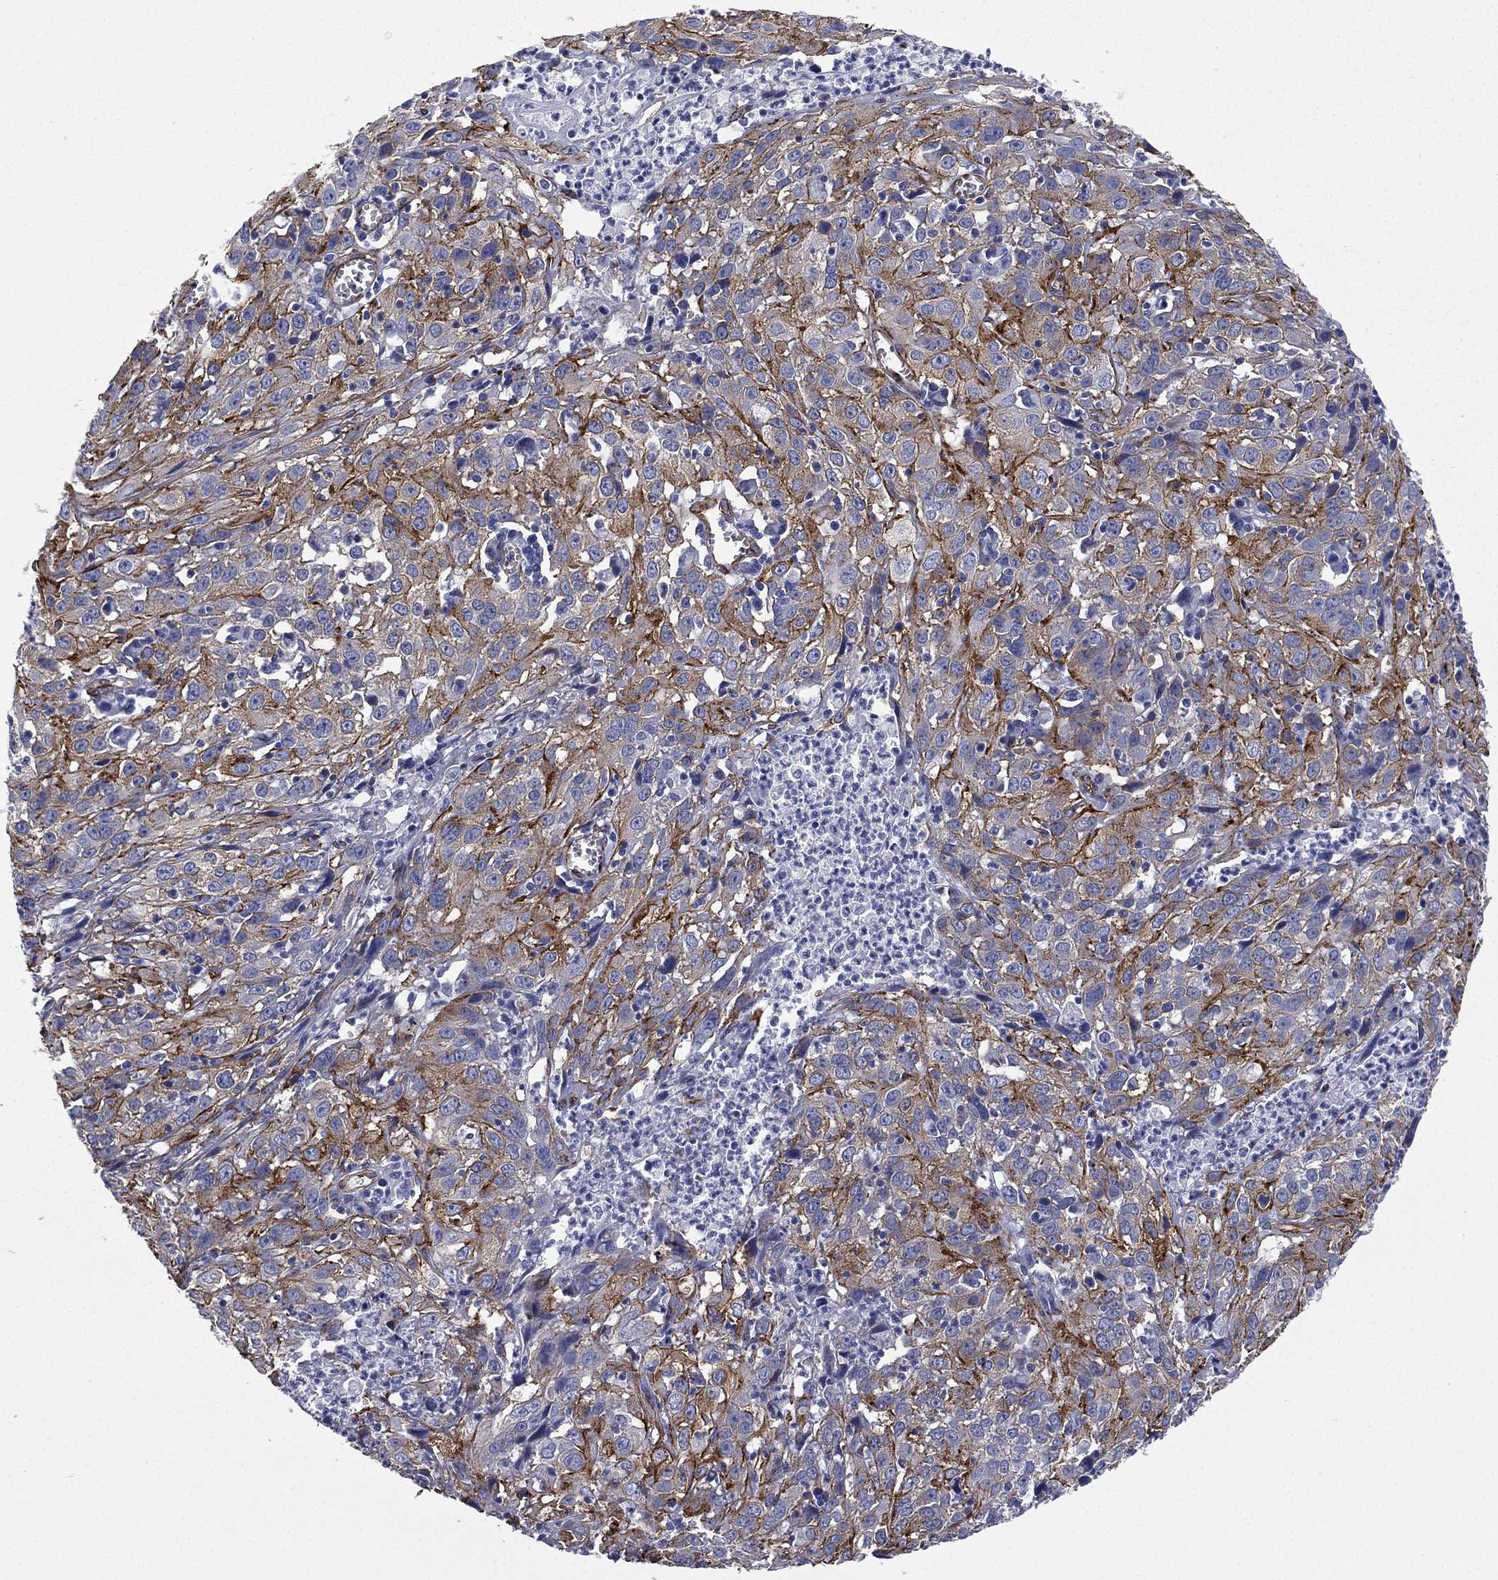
{"staining": {"intensity": "moderate", "quantity": "<25%", "location": "cytoplasmic/membranous"}, "tissue": "cervical cancer", "cell_type": "Tumor cells", "image_type": "cancer", "snomed": [{"axis": "morphology", "description": "Squamous cell carcinoma, NOS"}, {"axis": "topography", "description": "Cervix"}], "caption": "Cervical cancer stained with a protein marker demonstrates moderate staining in tumor cells.", "gene": "CAVIN3", "patient": {"sex": "female", "age": 32}}